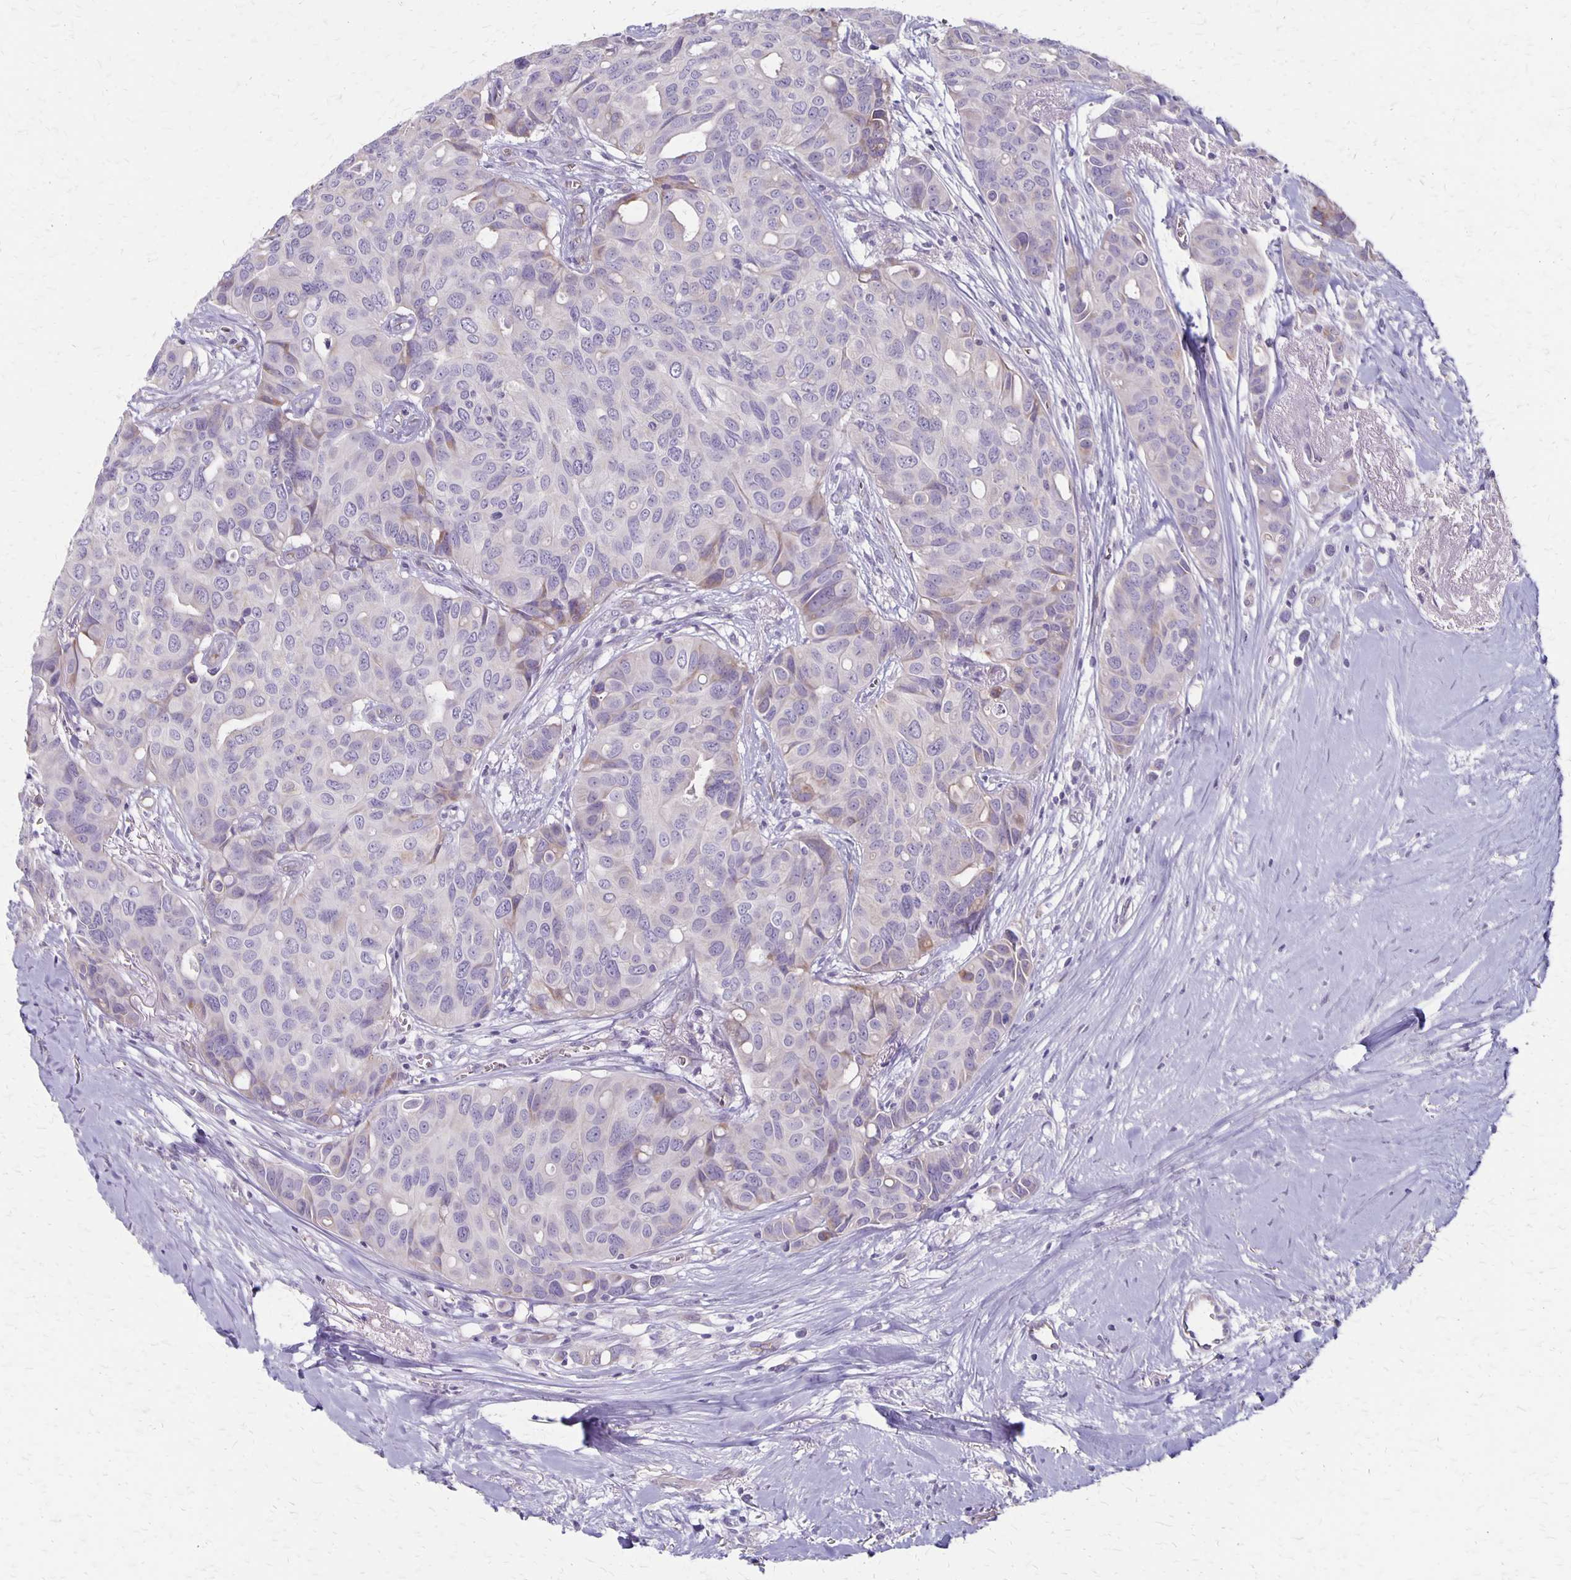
{"staining": {"intensity": "negative", "quantity": "none", "location": "none"}, "tissue": "breast cancer", "cell_type": "Tumor cells", "image_type": "cancer", "snomed": [{"axis": "morphology", "description": "Duct carcinoma"}, {"axis": "topography", "description": "Breast"}], "caption": "Histopathology image shows no significant protein positivity in tumor cells of breast cancer (infiltrating ductal carcinoma).", "gene": "HOMER1", "patient": {"sex": "female", "age": 54}}